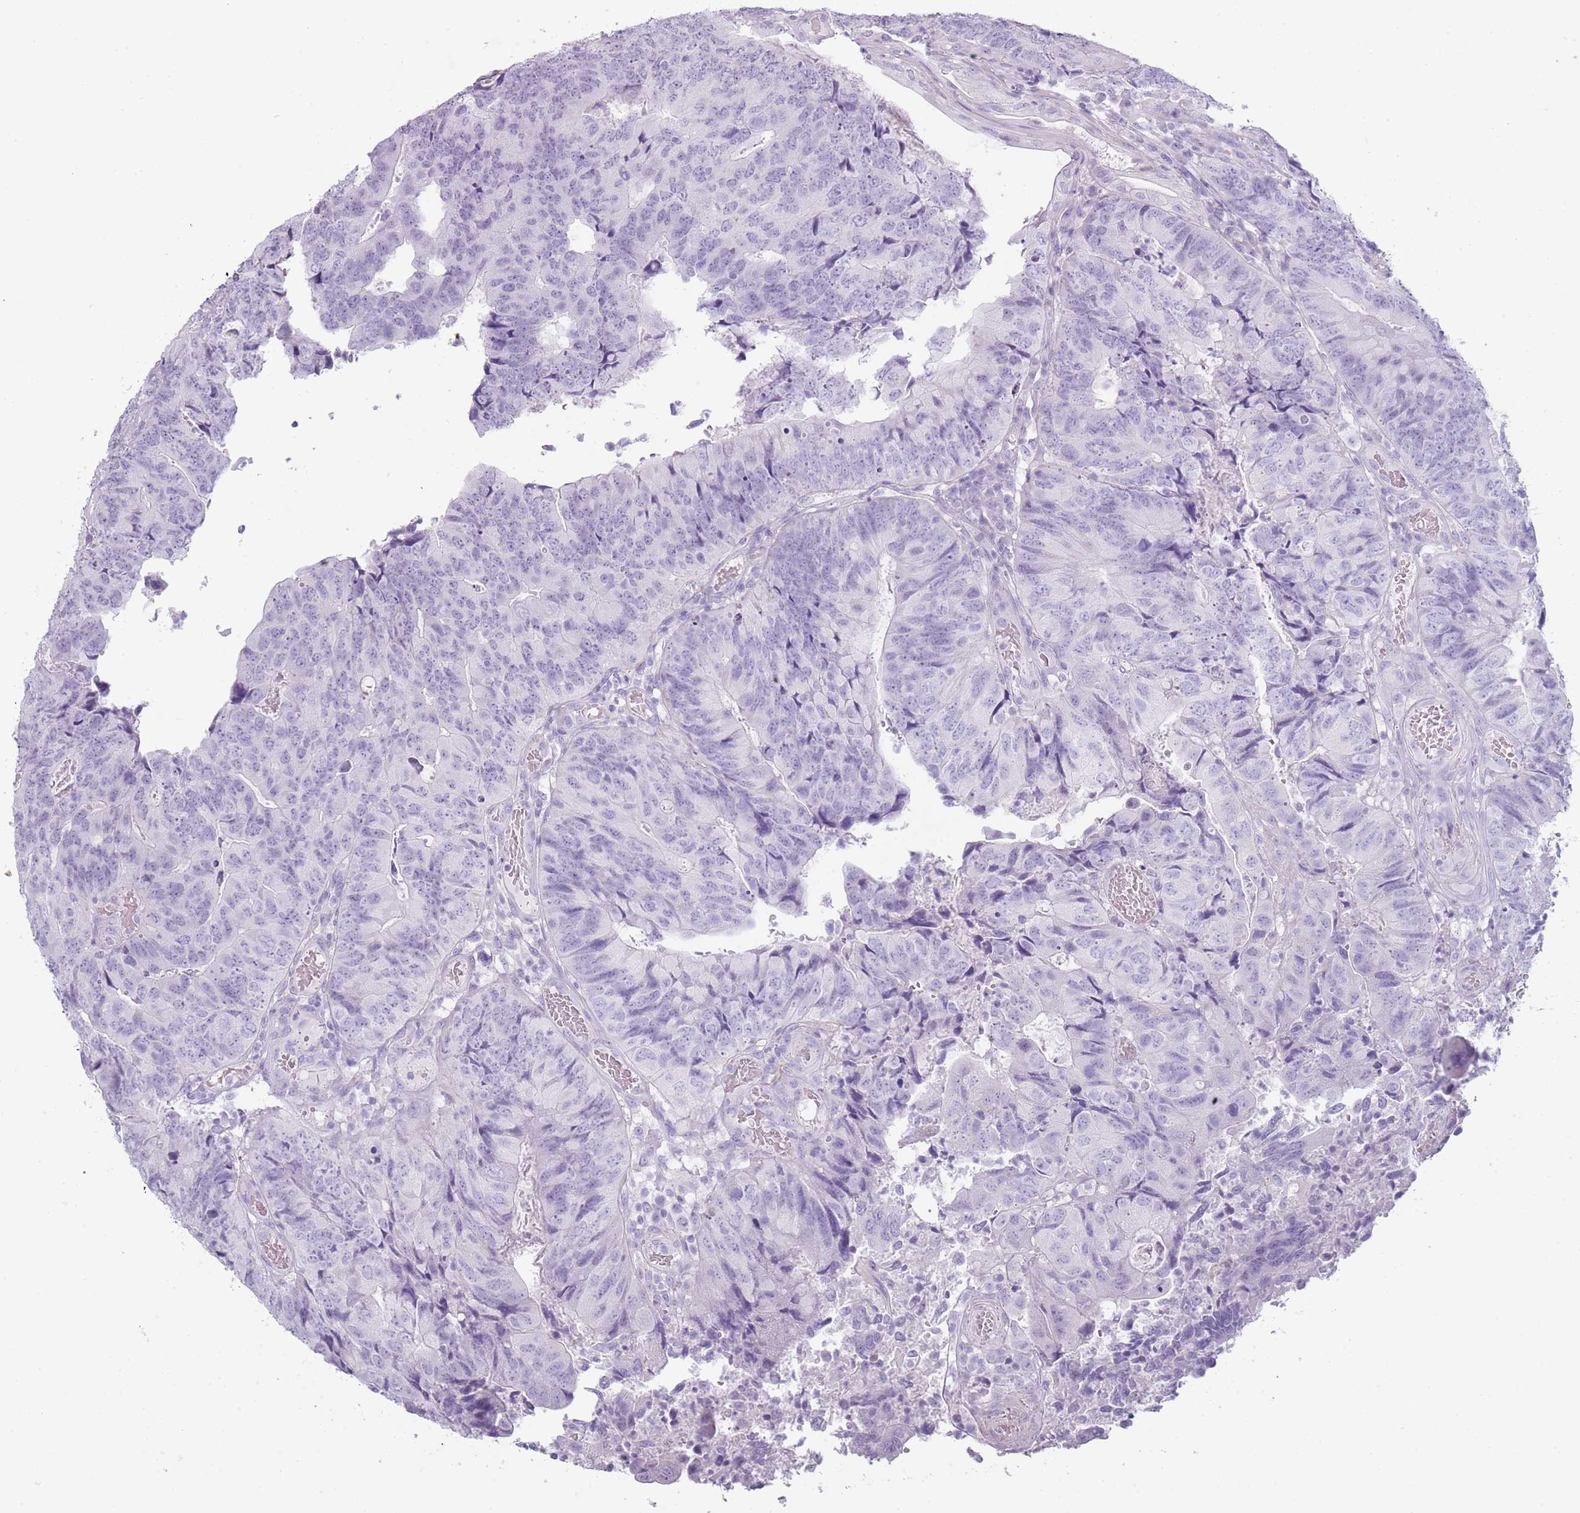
{"staining": {"intensity": "negative", "quantity": "none", "location": "none"}, "tissue": "colorectal cancer", "cell_type": "Tumor cells", "image_type": "cancer", "snomed": [{"axis": "morphology", "description": "Adenocarcinoma, NOS"}, {"axis": "topography", "description": "Colon"}], "caption": "Immunohistochemistry (IHC) micrograph of neoplastic tissue: human colorectal cancer (adenocarcinoma) stained with DAB (3,3'-diaminobenzidine) demonstrates no significant protein staining in tumor cells. The staining was performed using DAB (3,3'-diaminobenzidine) to visualize the protein expression in brown, while the nuclei were stained in blue with hematoxylin (Magnification: 20x).", "gene": "COLEC12", "patient": {"sex": "female", "age": 67}}